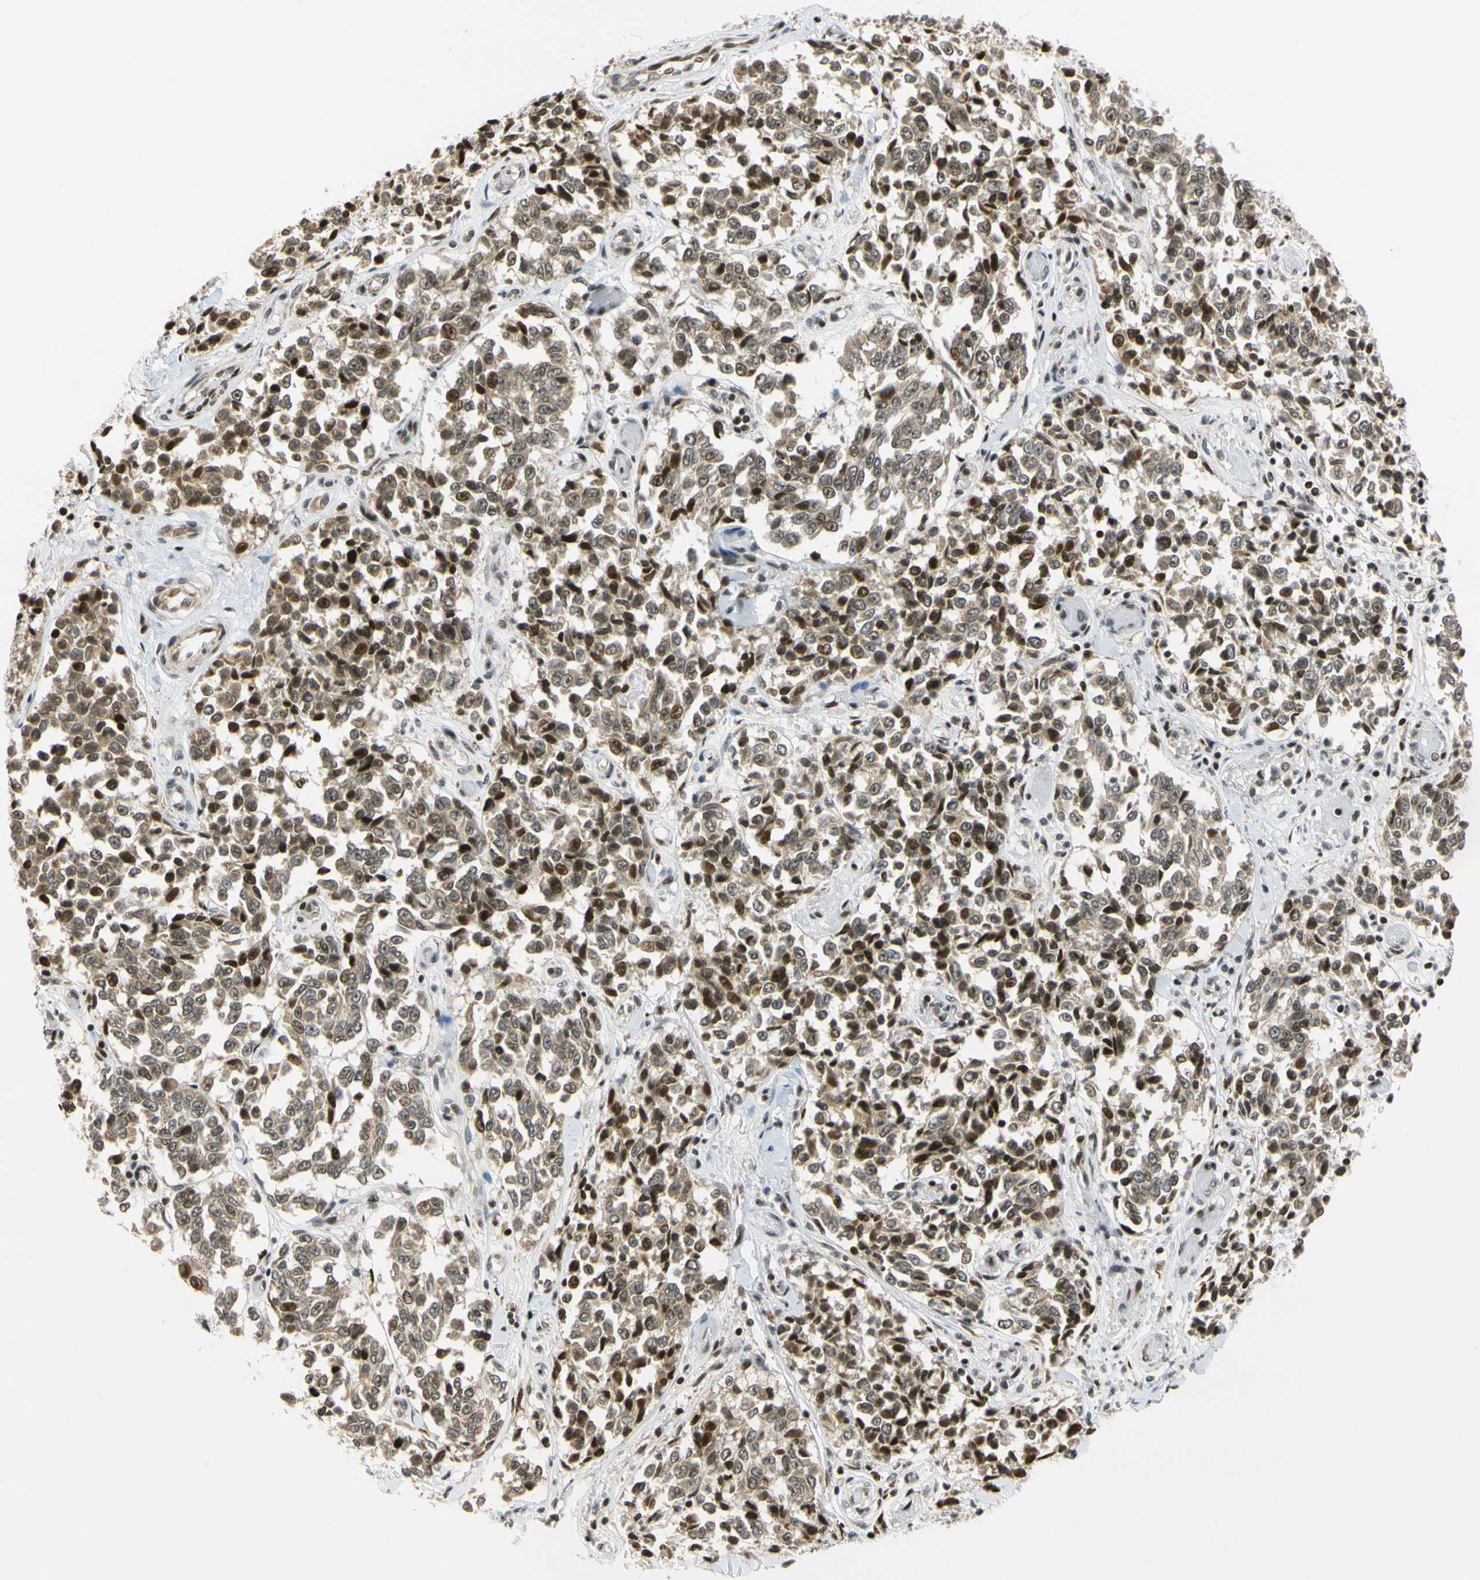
{"staining": {"intensity": "moderate", "quantity": ">75%", "location": "cytoplasmic/membranous,nuclear"}, "tissue": "melanoma", "cell_type": "Tumor cells", "image_type": "cancer", "snomed": [{"axis": "morphology", "description": "Malignant melanoma, NOS"}, {"axis": "topography", "description": "Skin"}], "caption": "Melanoma stained with a brown dye demonstrates moderate cytoplasmic/membranous and nuclear positive expression in about >75% of tumor cells.", "gene": "CDK7", "patient": {"sex": "female", "age": 64}}